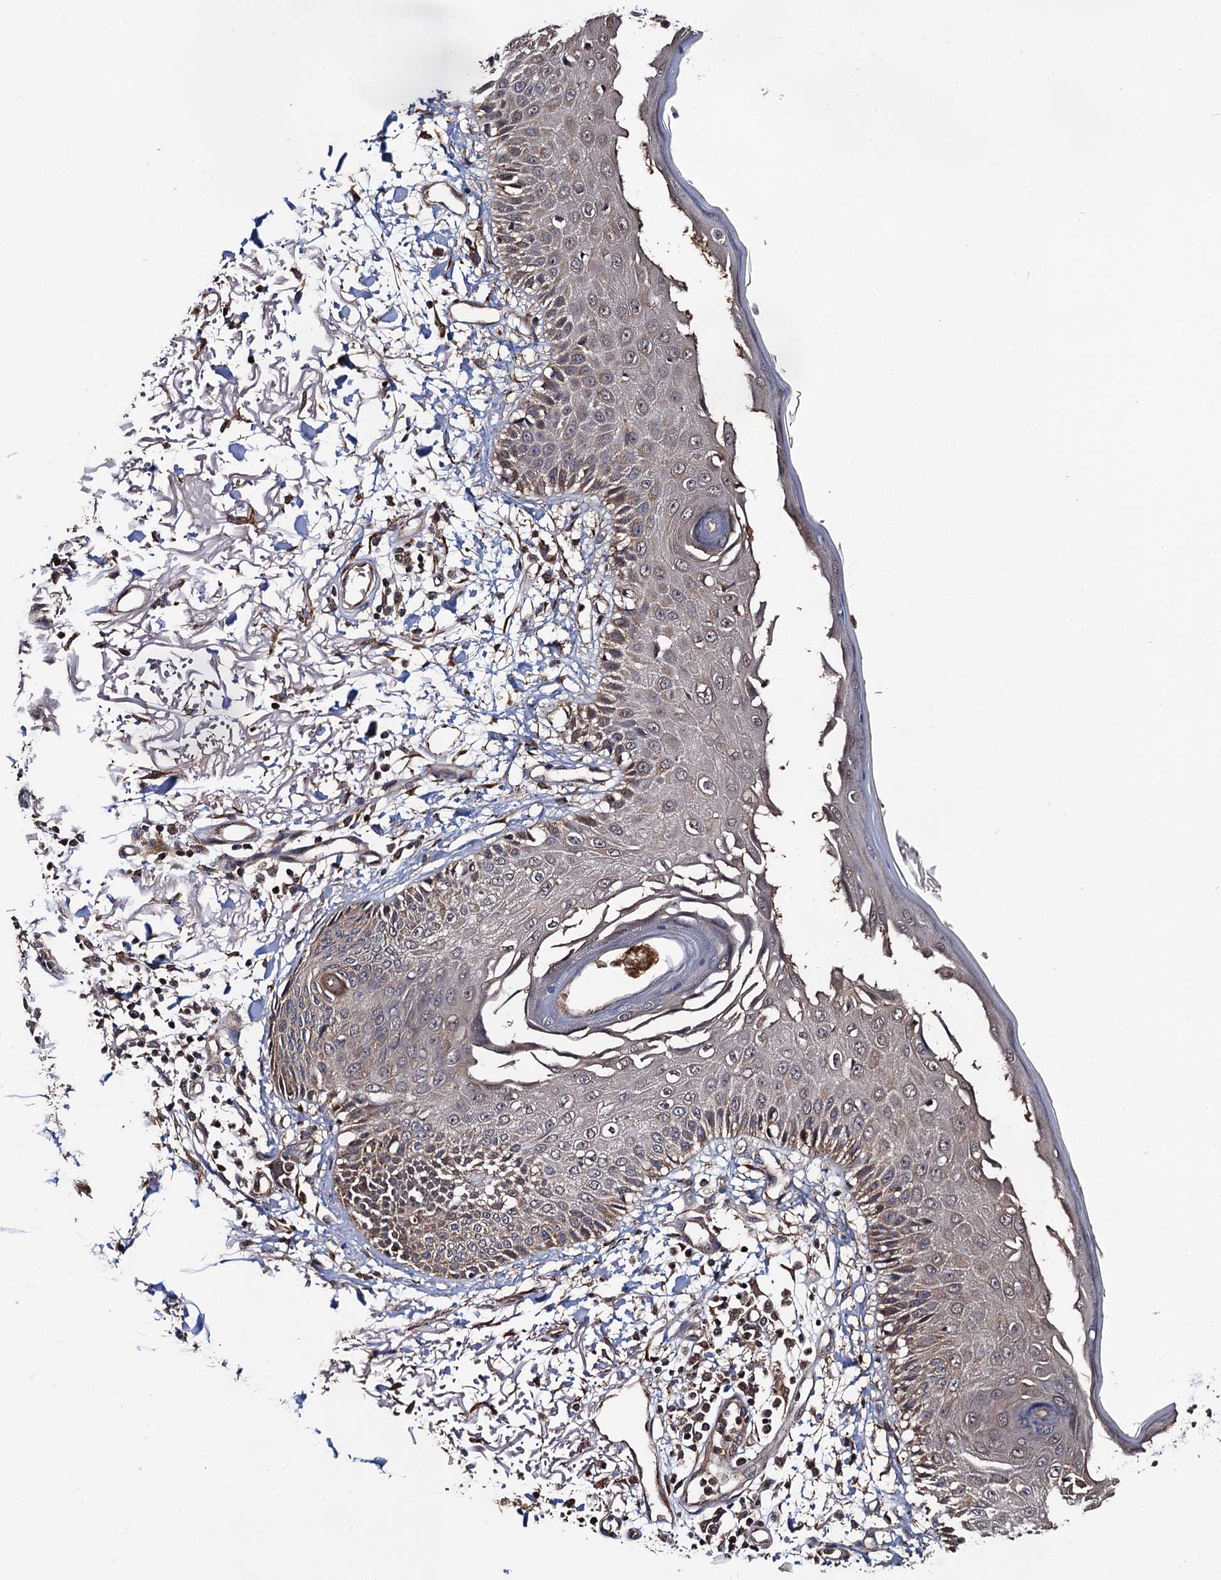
{"staining": {"intensity": "moderate", "quantity": ">75%", "location": "cytoplasmic/membranous,nuclear"}, "tissue": "skin", "cell_type": "Fibroblasts", "image_type": "normal", "snomed": [{"axis": "morphology", "description": "Normal tissue, NOS"}, {"axis": "morphology", "description": "Squamous cell carcinoma, NOS"}, {"axis": "topography", "description": "Skin"}, {"axis": "topography", "description": "Peripheral nerve tissue"}], "caption": "IHC image of unremarkable skin: human skin stained using immunohistochemistry (IHC) reveals medium levels of moderate protein expression localized specifically in the cytoplasmic/membranous,nuclear of fibroblasts, appearing as a cytoplasmic/membranous,nuclear brown color.", "gene": "MIER2", "patient": {"sex": "male", "age": 83}}